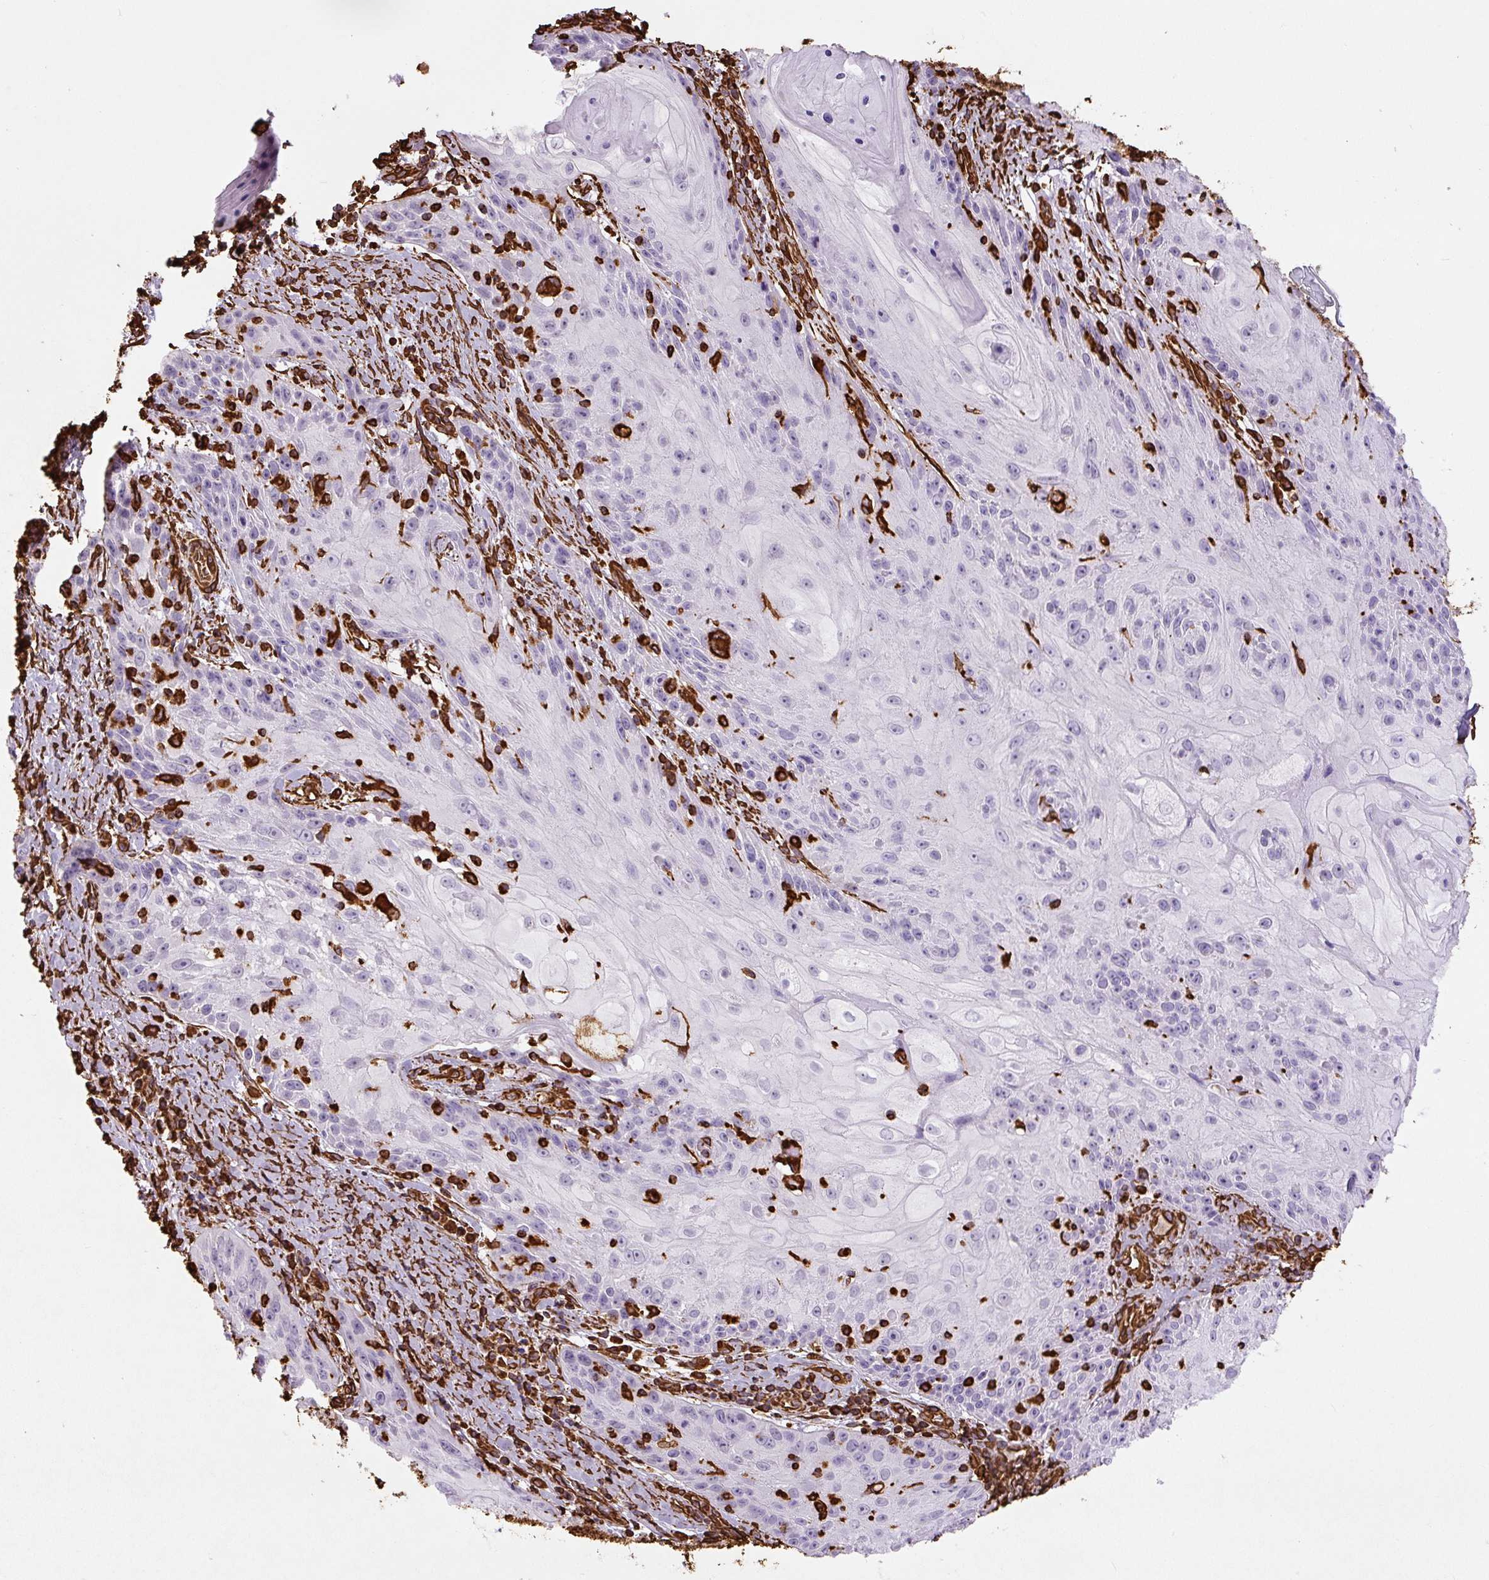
{"staining": {"intensity": "negative", "quantity": "none", "location": "none"}, "tissue": "skin cancer", "cell_type": "Tumor cells", "image_type": "cancer", "snomed": [{"axis": "morphology", "description": "Squamous cell carcinoma, NOS"}, {"axis": "topography", "description": "Skin"}, {"axis": "topography", "description": "Vulva"}], "caption": "High power microscopy image of an immunohistochemistry photomicrograph of skin cancer, revealing no significant positivity in tumor cells. The staining was performed using DAB (3,3'-diaminobenzidine) to visualize the protein expression in brown, while the nuclei were stained in blue with hematoxylin (Magnification: 20x).", "gene": "VIM", "patient": {"sex": "female", "age": 76}}